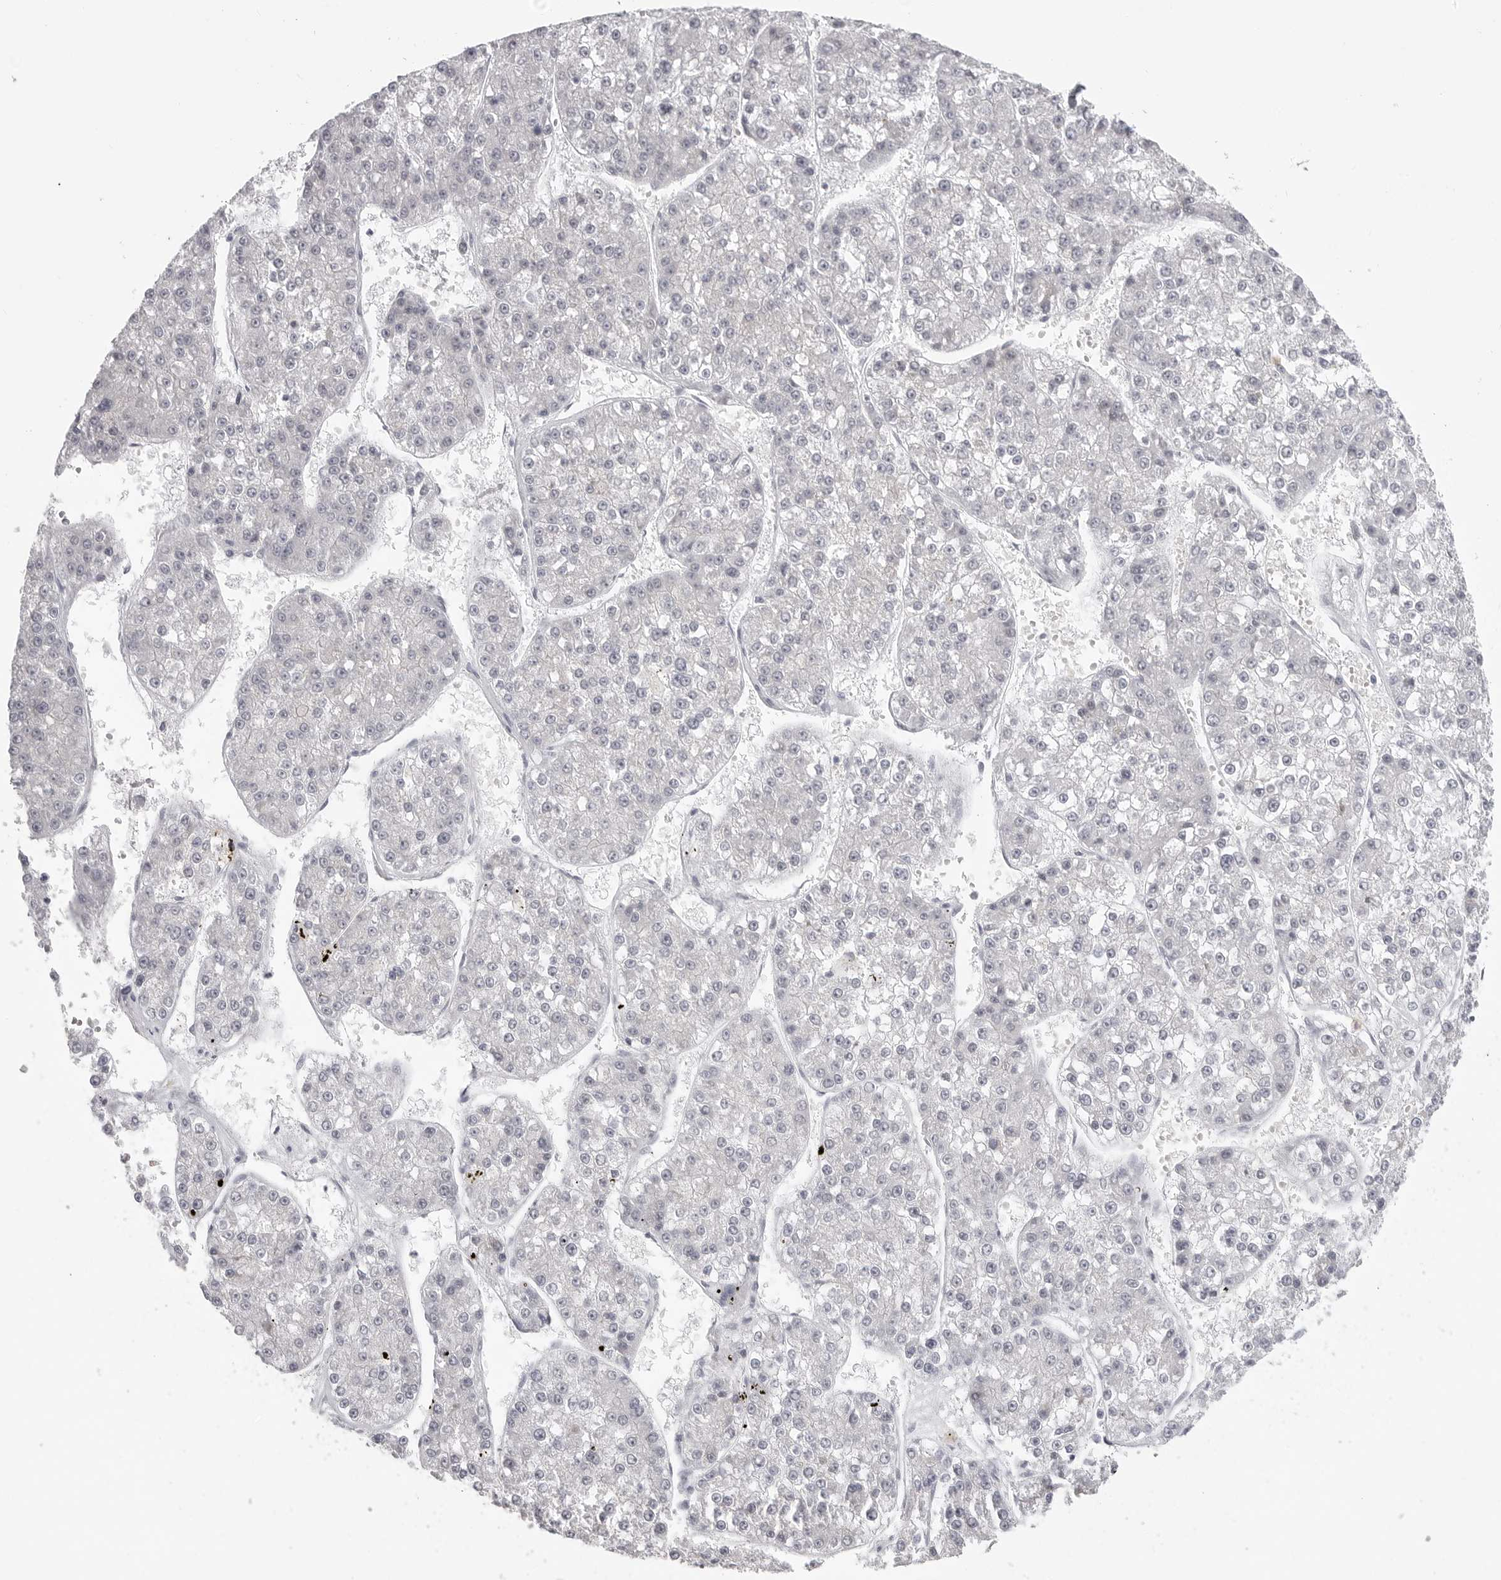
{"staining": {"intensity": "negative", "quantity": "none", "location": "none"}, "tissue": "liver cancer", "cell_type": "Tumor cells", "image_type": "cancer", "snomed": [{"axis": "morphology", "description": "Carcinoma, Hepatocellular, NOS"}, {"axis": "topography", "description": "Liver"}], "caption": "Immunohistochemical staining of human liver cancer (hepatocellular carcinoma) displays no significant positivity in tumor cells.", "gene": "TCTN3", "patient": {"sex": "female", "age": 73}}